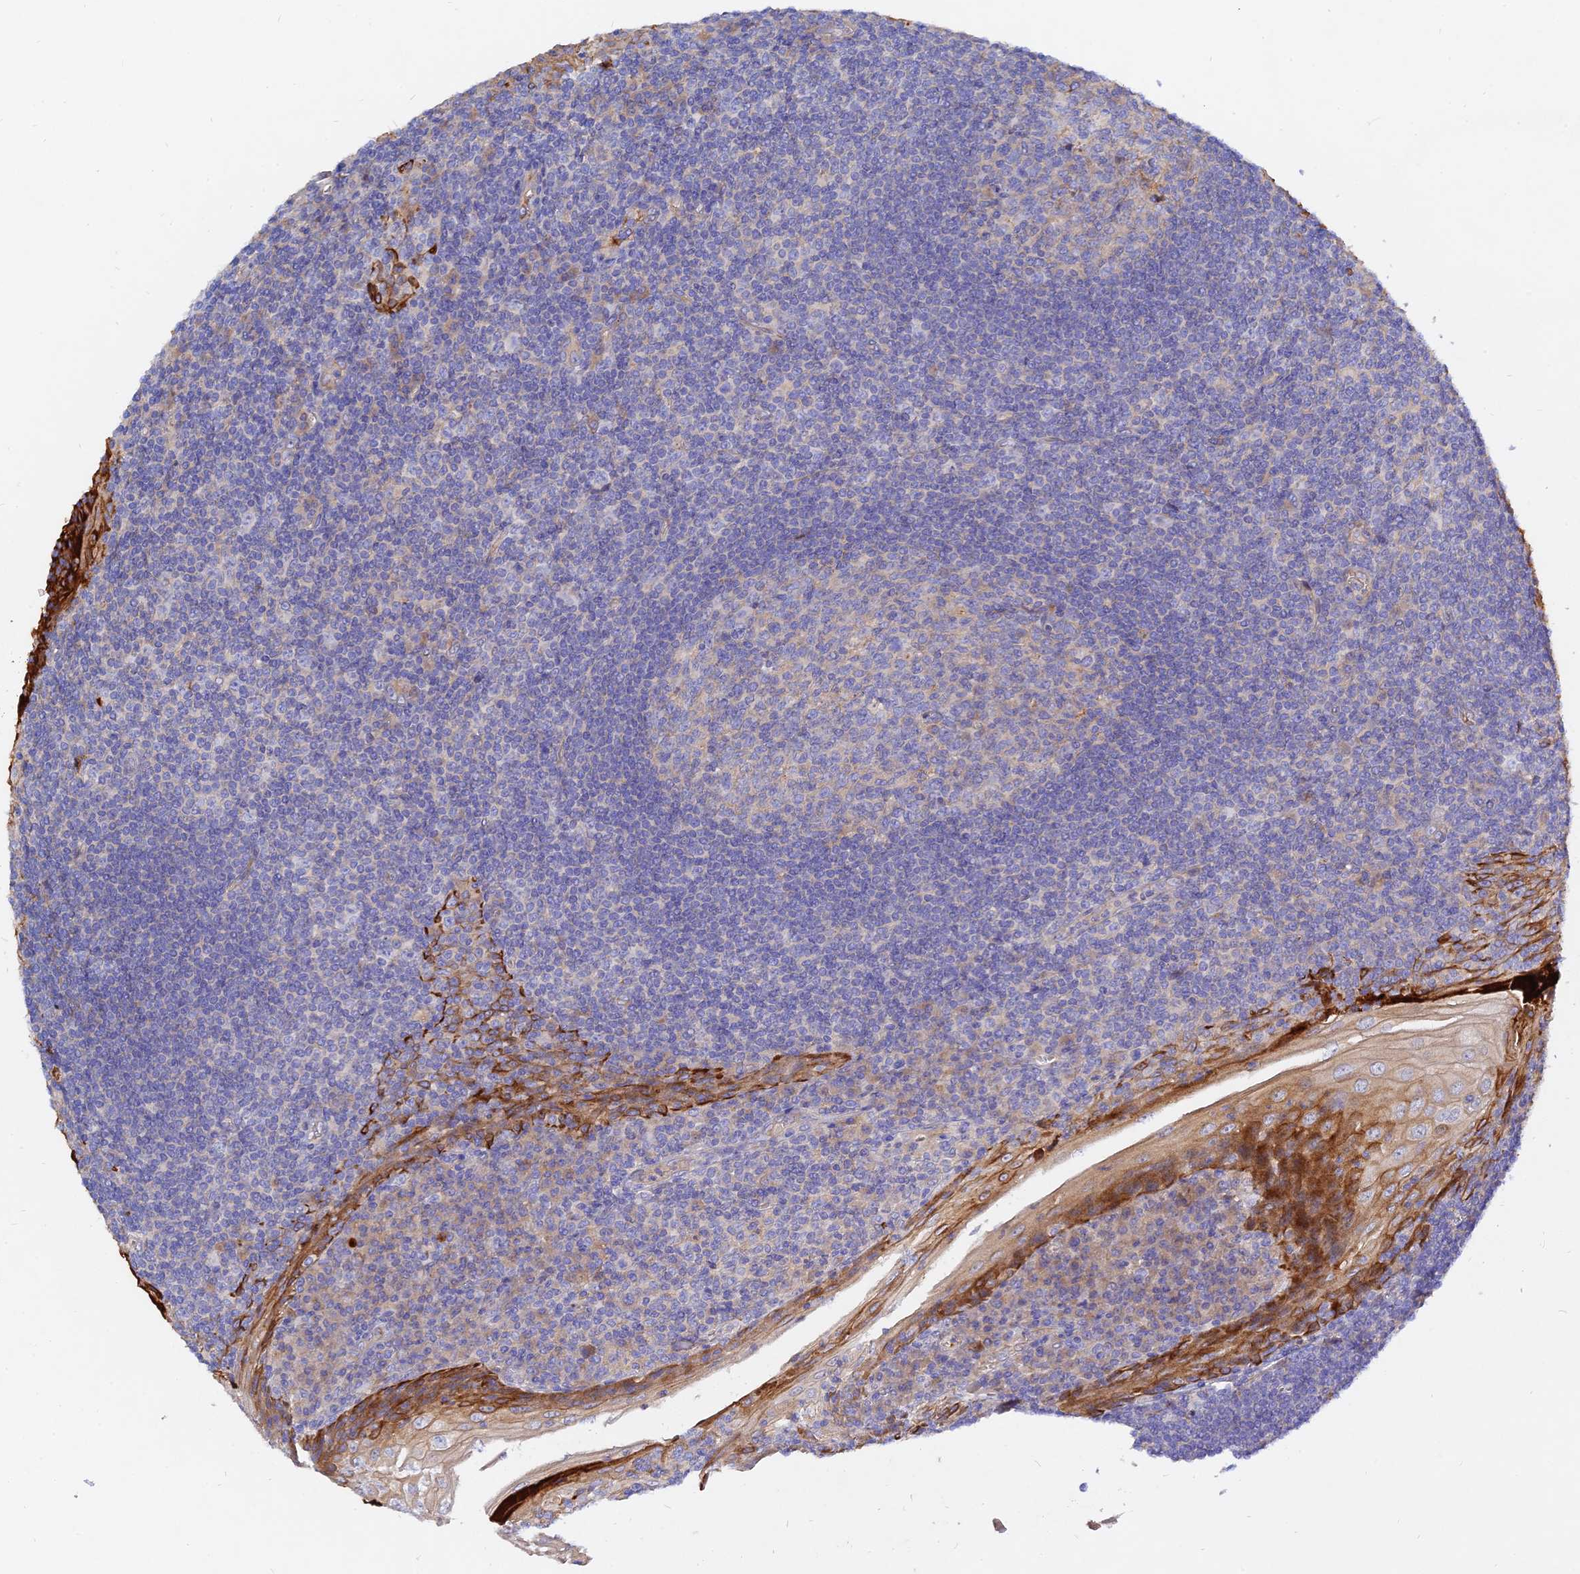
{"staining": {"intensity": "negative", "quantity": "none", "location": "none"}, "tissue": "tonsil", "cell_type": "Germinal center cells", "image_type": "normal", "snomed": [{"axis": "morphology", "description": "Normal tissue, NOS"}, {"axis": "topography", "description": "Tonsil"}], "caption": "Immunohistochemistry (IHC) image of benign human tonsil stained for a protein (brown), which shows no positivity in germinal center cells. (Brightfield microscopy of DAB immunohistochemistry (IHC) at high magnification).", "gene": "MROH1", "patient": {"sex": "male", "age": 37}}